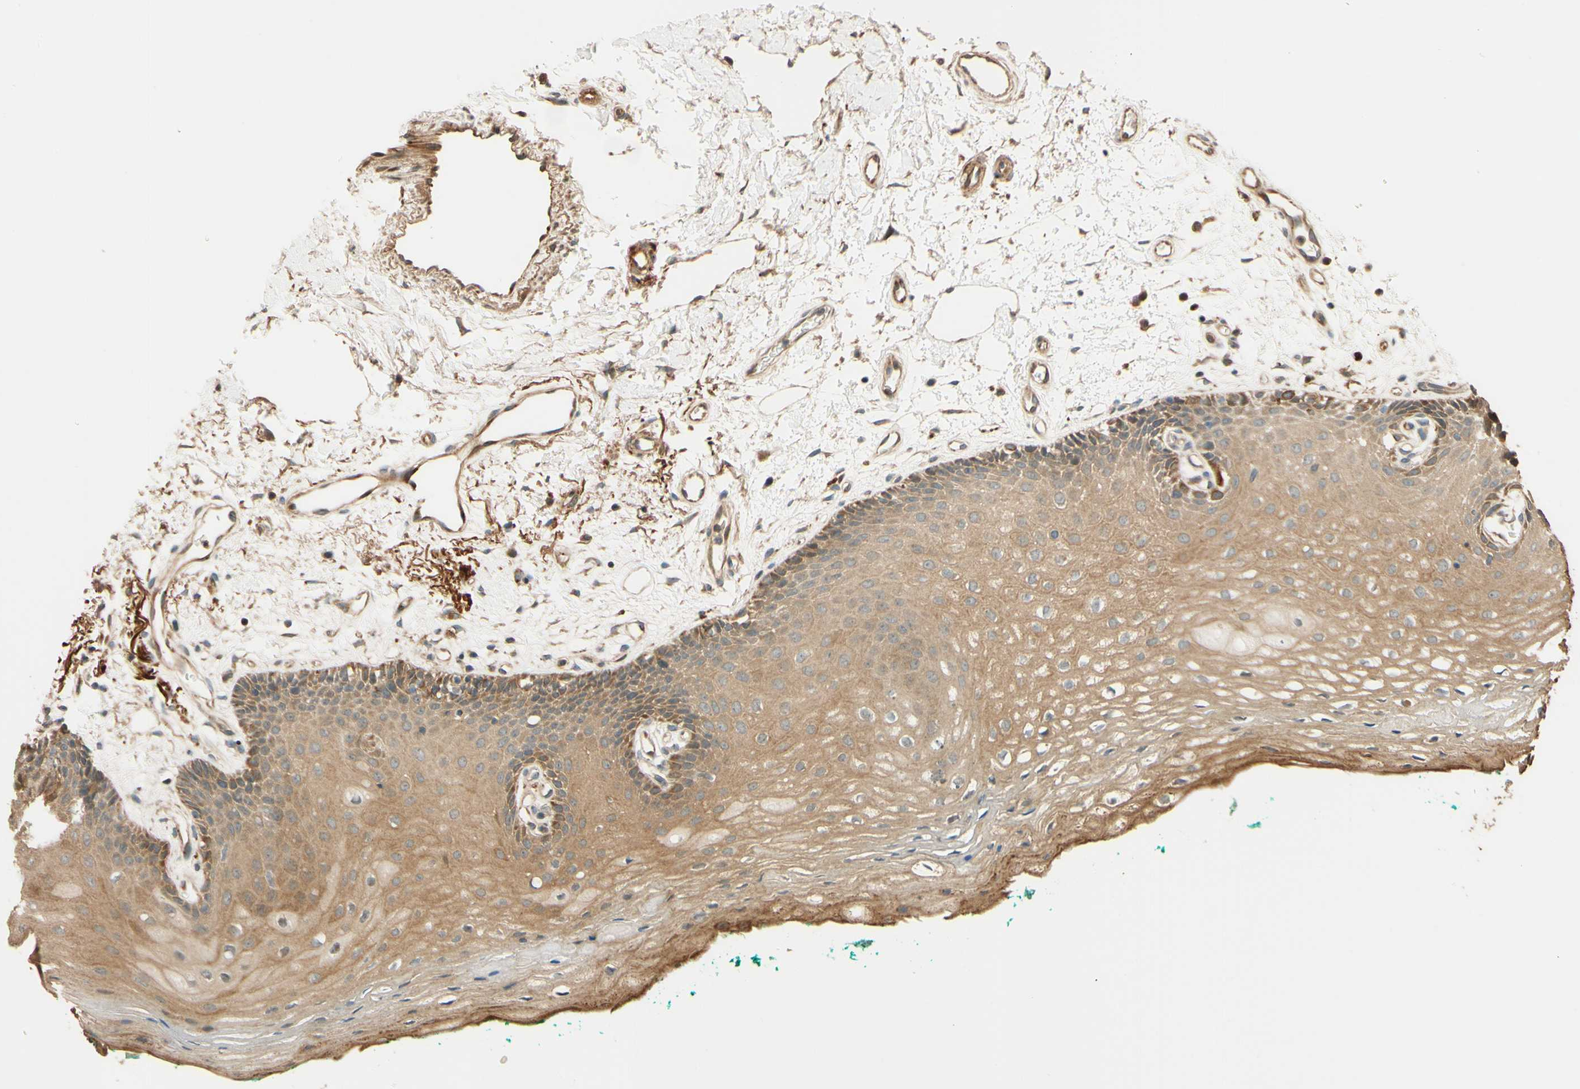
{"staining": {"intensity": "moderate", "quantity": ">75%", "location": "cytoplasmic/membranous"}, "tissue": "oral mucosa", "cell_type": "Squamous epithelial cells", "image_type": "normal", "snomed": [{"axis": "morphology", "description": "Normal tissue, NOS"}, {"axis": "topography", "description": "Skeletal muscle"}, {"axis": "topography", "description": "Oral tissue"}, {"axis": "topography", "description": "Peripheral nerve tissue"}], "caption": "Oral mucosa was stained to show a protein in brown. There is medium levels of moderate cytoplasmic/membranous expression in about >75% of squamous epithelial cells. (brown staining indicates protein expression, while blue staining denotes nuclei).", "gene": "RNF19A", "patient": {"sex": "female", "age": 84}}